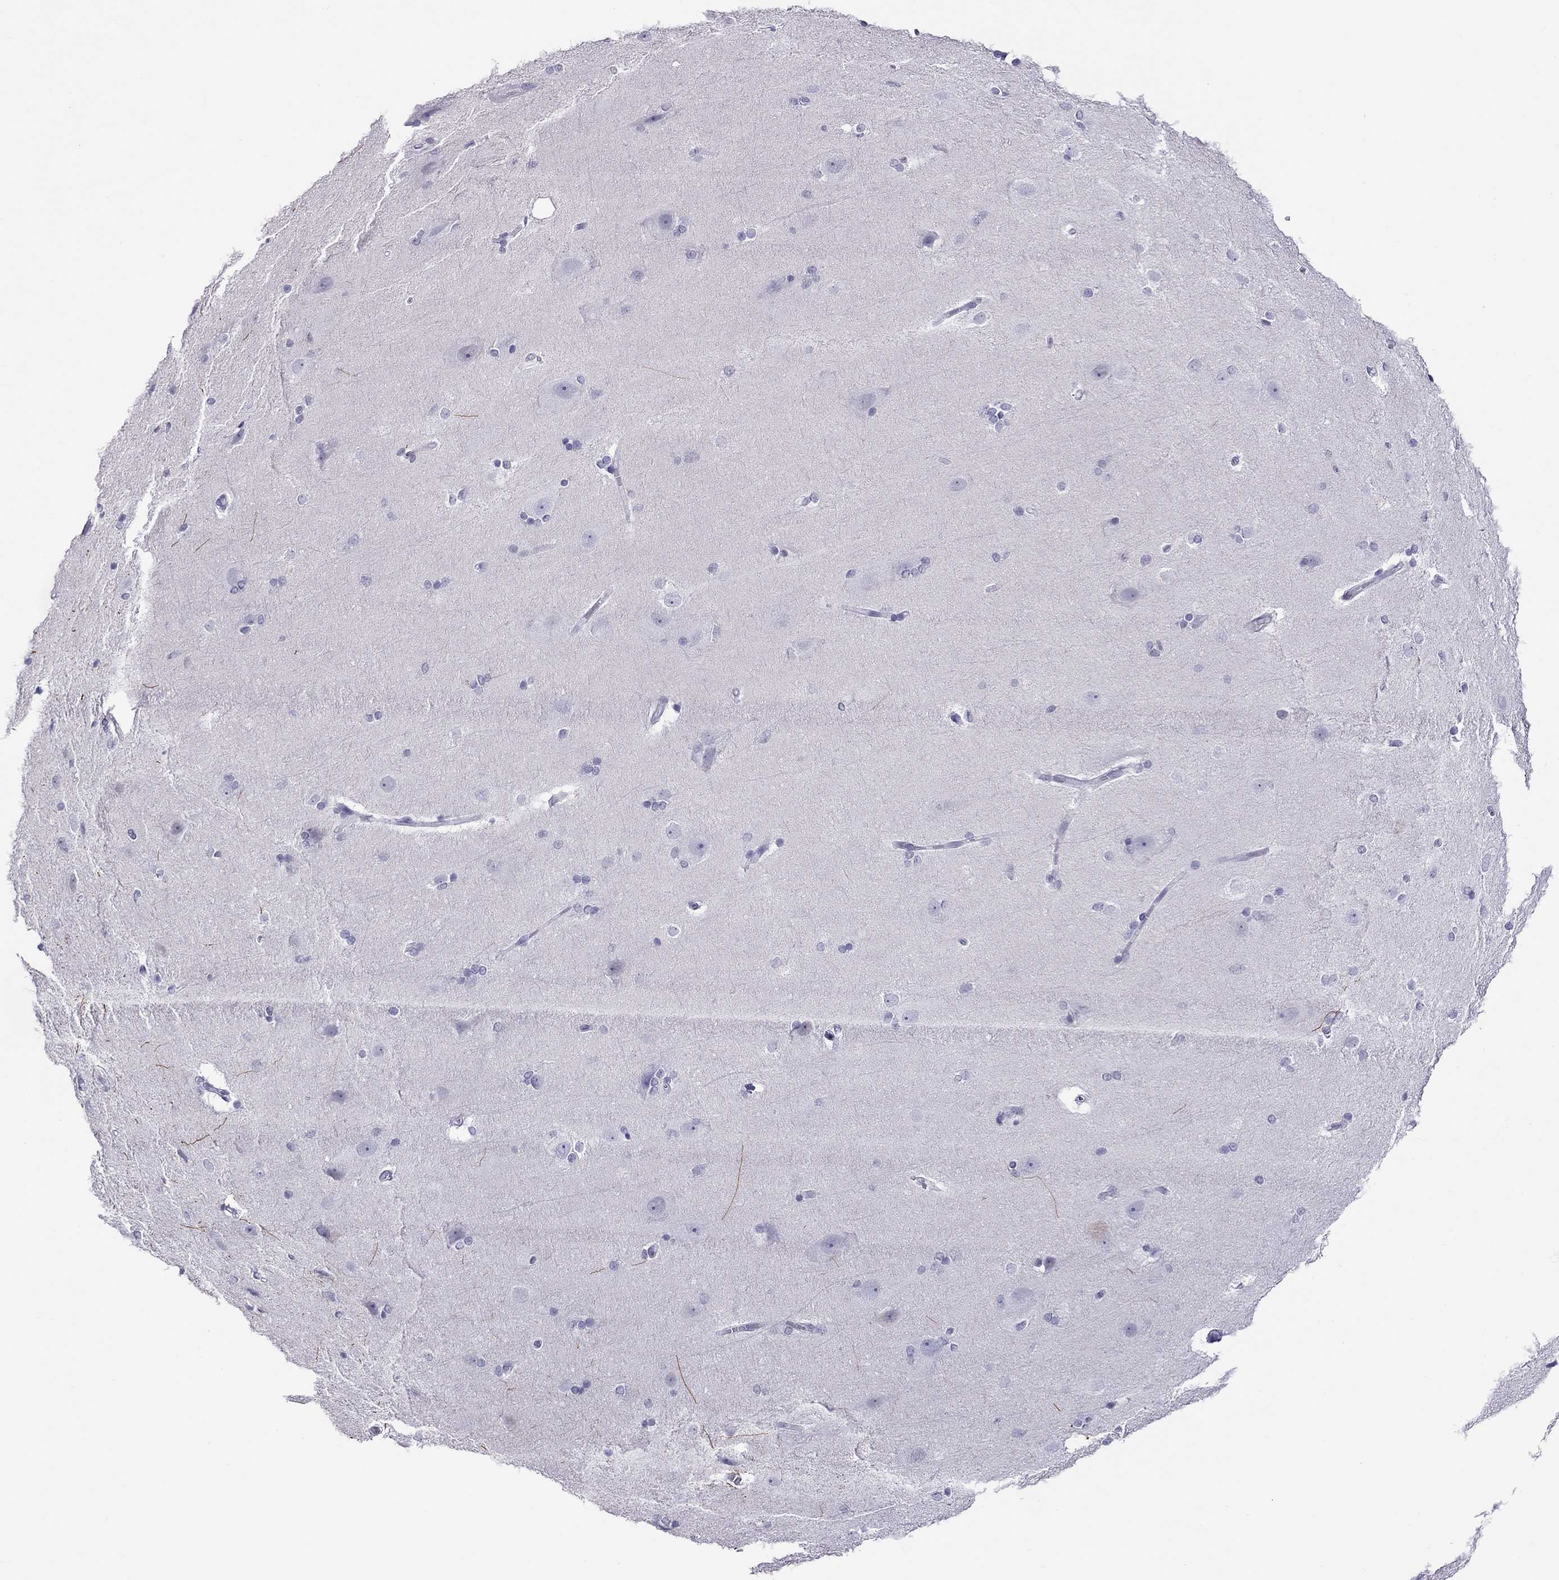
{"staining": {"intensity": "negative", "quantity": "none", "location": "none"}, "tissue": "hippocampus", "cell_type": "Glial cells", "image_type": "normal", "snomed": [{"axis": "morphology", "description": "Normal tissue, NOS"}, {"axis": "topography", "description": "Cerebral cortex"}, {"axis": "topography", "description": "Hippocampus"}], "caption": "Photomicrograph shows no significant protein expression in glial cells of benign hippocampus. Nuclei are stained in blue.", "gene": "CHRNB3", "patient": {"sex": "female", "age": 19}}